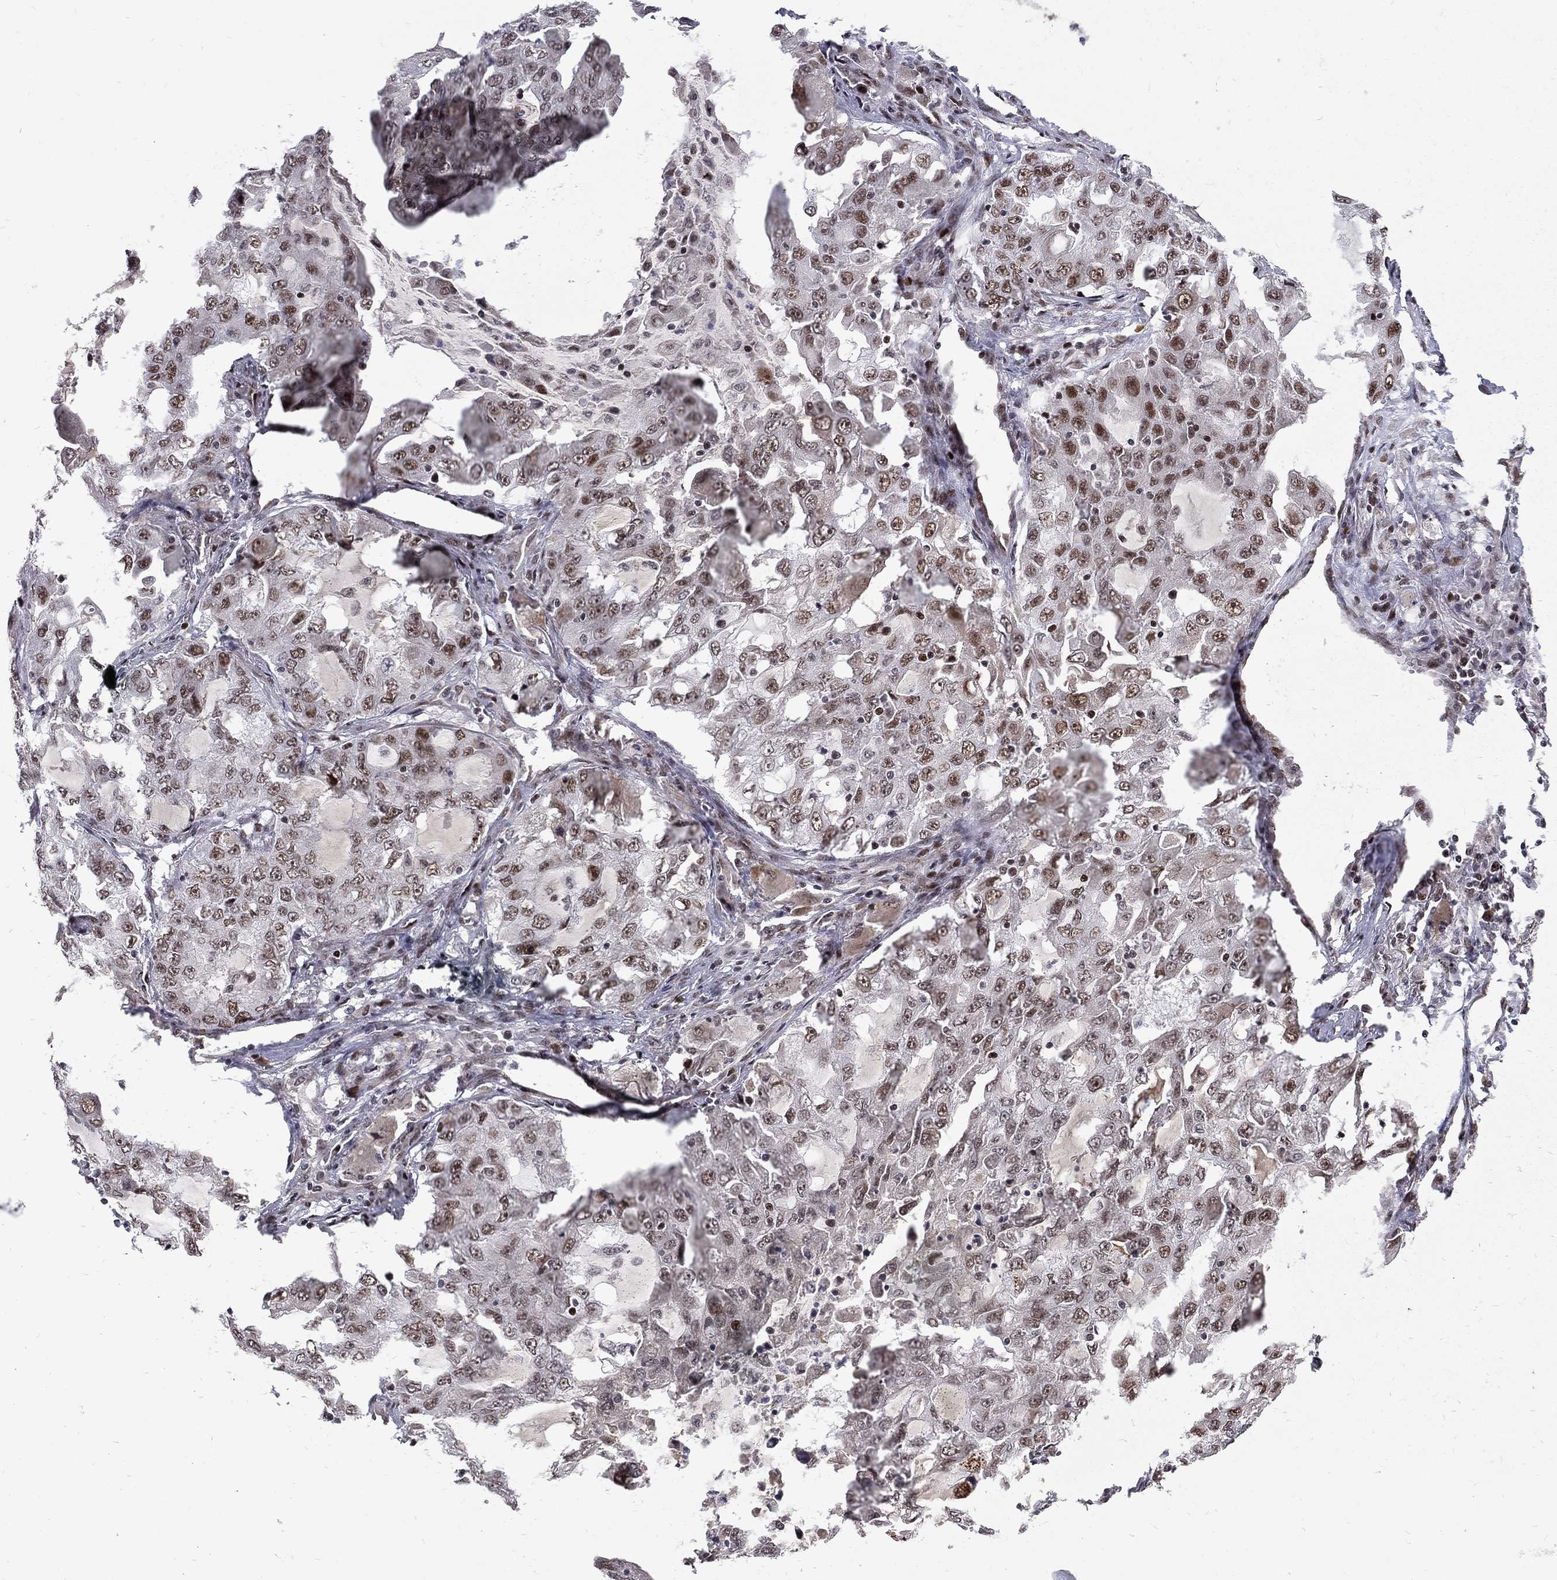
{"staining": {"intensity": "strong", "quantity": "25%-75%", "location": "nuclear"}, "tissue": "lung cancer", "cell_type": "Tumor cells", "image_type": "cancer", "snomed": [{"axis": "morphology", "description": "Adenocarcinoma, NOS"}, {"axis": "topography", "description": "Lung"}], "caption": "IHC image of human lung cancer (adenocarcinoma) stained for a protein (brown), which demonstrates high levels of strong nuclear staining in approximately 25%-75% of tumor cells.", "gene": "TCEAL1", "patient": {"sex": "female", "age": 61}}